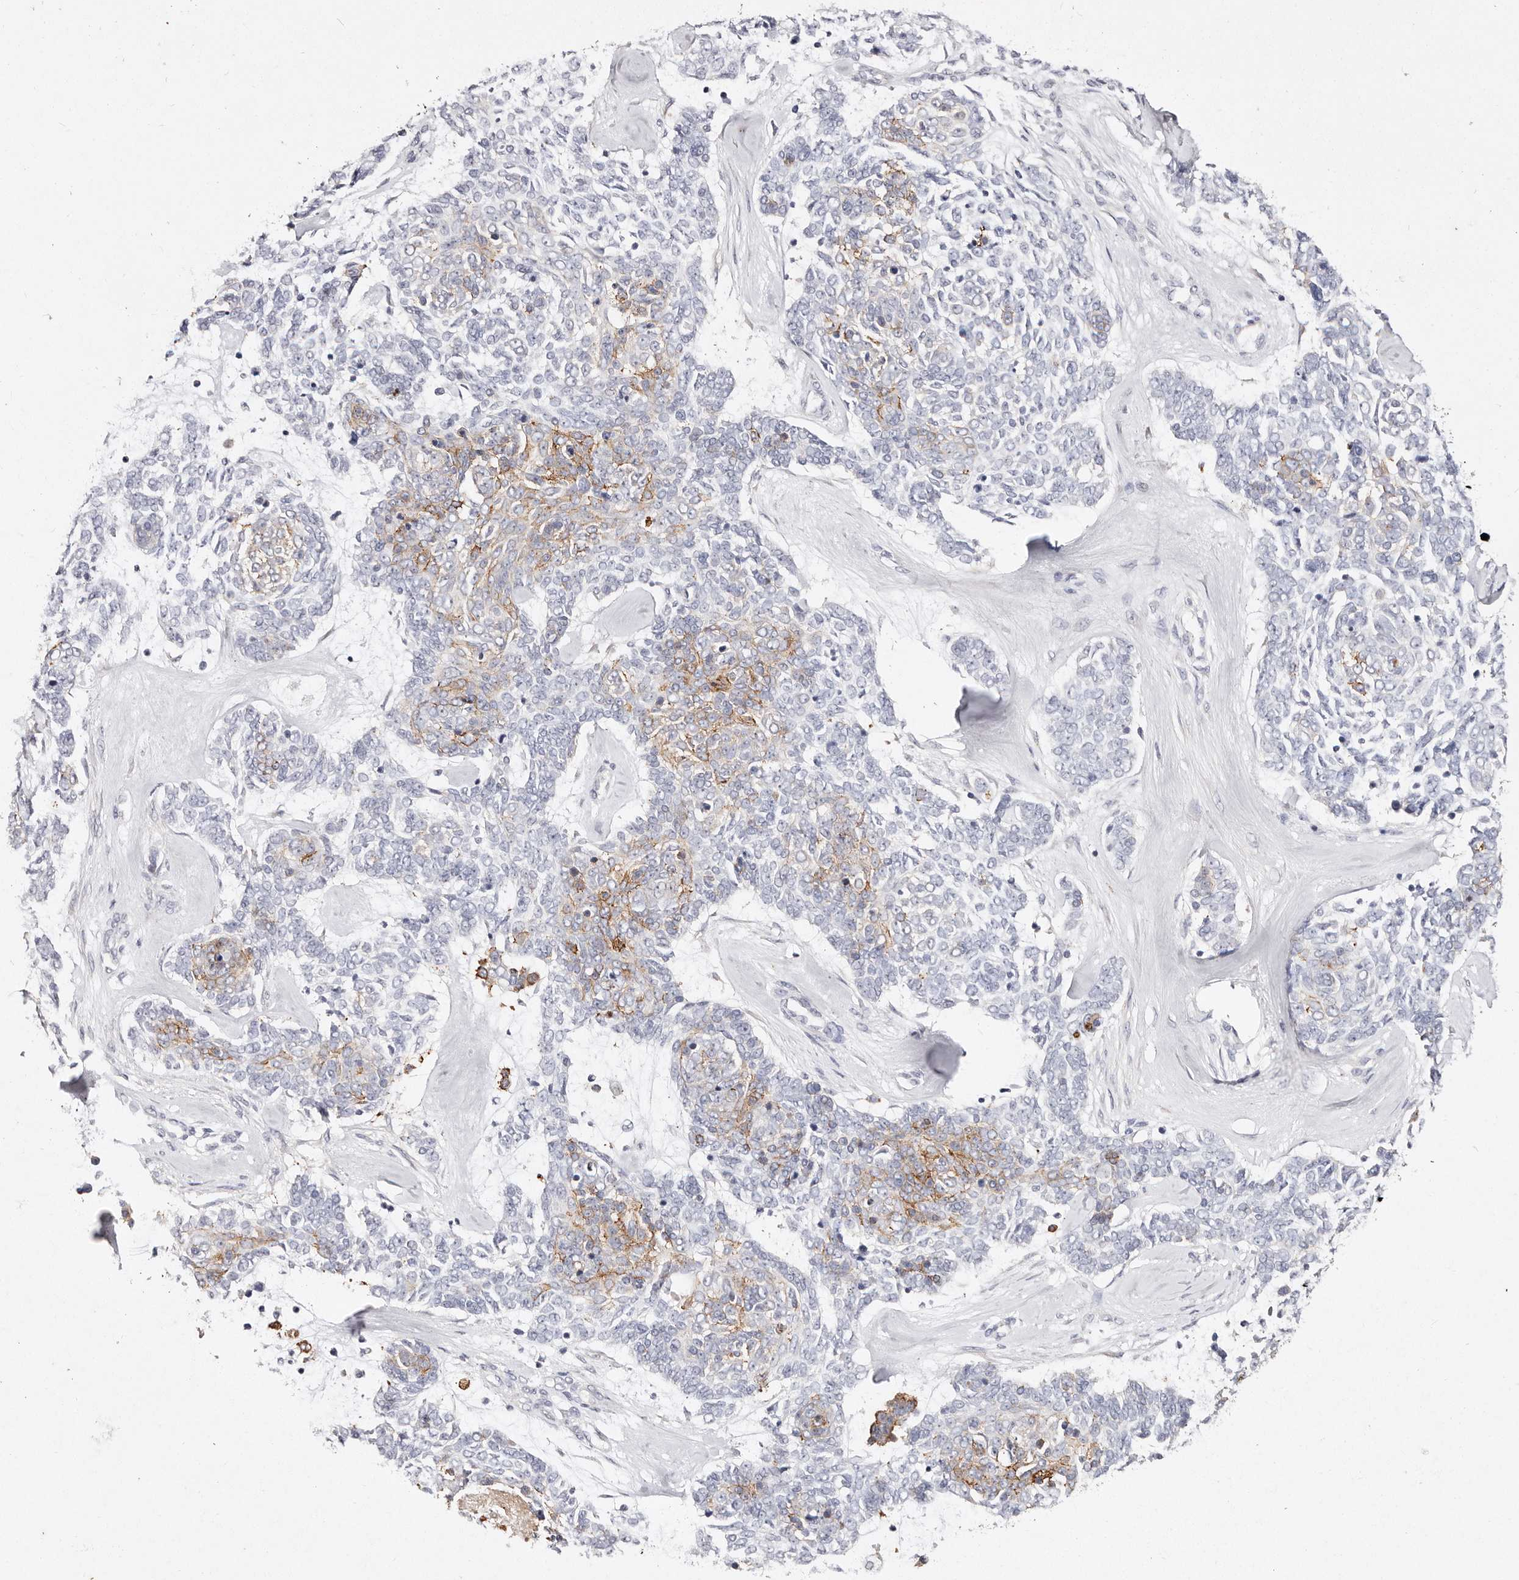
{"staining": {"intensity": "moderate", "quantity": "25%-75%", "location": "cytoplasmic/membranous"}, "tissue": "skin cancer", "cell_type": "Tumor cells", "image_type": "cancer", "snomed": [{"axis": "morphology", "description": "Basal cell carcinoma"}, {"axis": "topography", "description": "Skin"}], "caption": "This image shows skin basal cell carcinoma stained with immunohistochemistry to label a protein in brown. The cytoplasmic/membranous of tumor cells show moderate positivity for the protein. Nuclei are counter-stained blue.", "gene": "VIPAS39", "patient": {"sex": "female", "age": 81}}